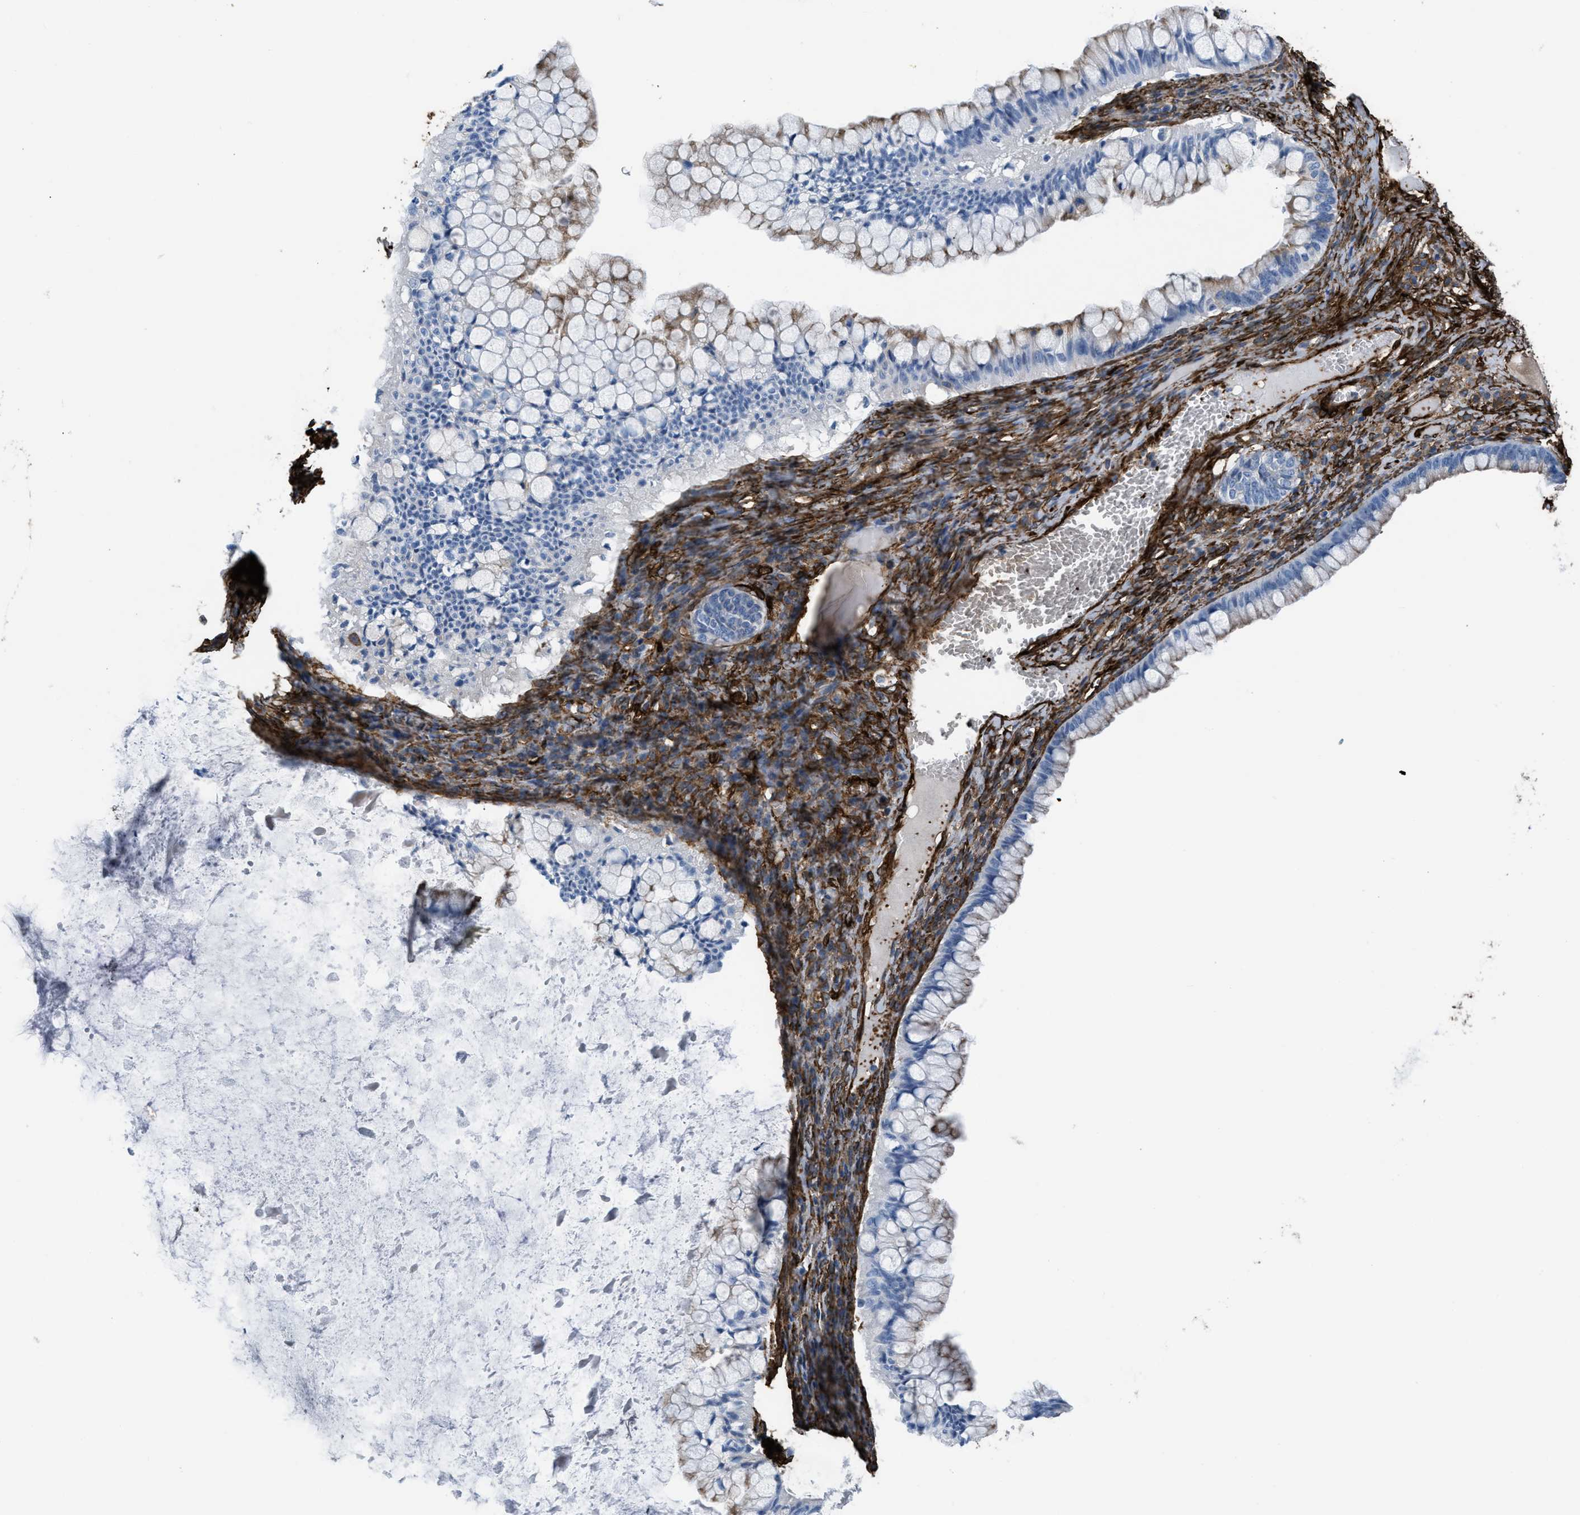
{"staining": {"intensity": "moderate", "quantity": "<25%", "location": "cytoplasmic/membranous"}, "tissue": "ovarian cancer", "cell_type": "Tumor cells", "image_type": "cancer", "snomed": [{"axis": "morphology", "description": "Cystadenocarcinoma, mucinous, NOS"}, {"axis": "topography", "description": "Ovary"}], "caption": "The image demonstrates staining of ovarian cancer, revealing moderate cytoplasmic/membranous protein expression (brown color) within tumor cells. (brown staining indicates protein expression, while blue staining denotes nuclei).", "gene": "CALD1", "patient": {"sex": "female", "age": 57}}